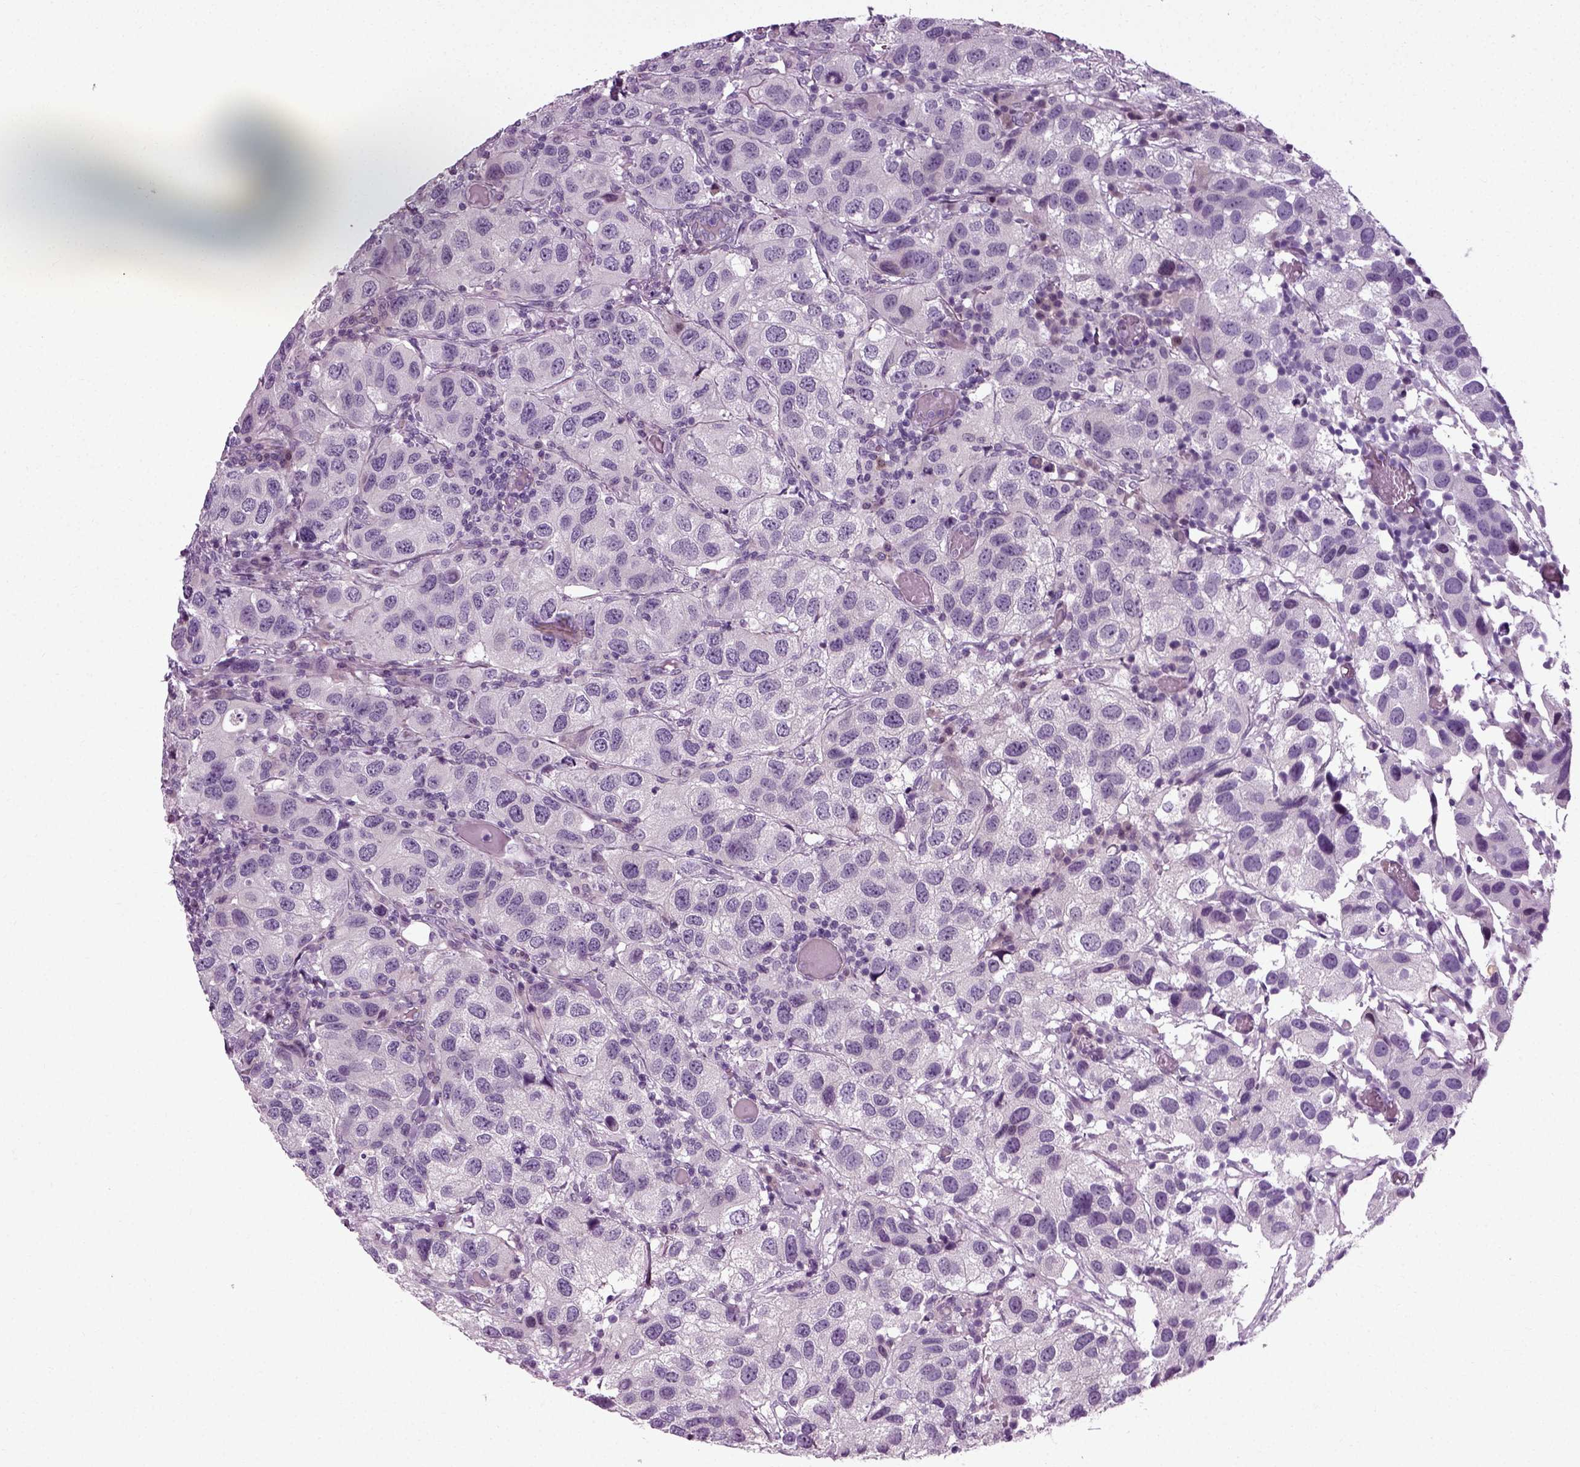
{"staining": {"intensity": "negative", "quantity": "none", "location": "none"}, "tissue": "urothelial cancer", "cell_type": "Tumor cells", "image_type": "cancer", "snomed": [{"axis": "morphology", "description": "Urothelial carcinoma, High grade"}, {"axis": "topography", "description": "Urinary bladder"}], "caption": "Tumor cells are negative for brown protein staining in urothelial carcinoma (high-grade).", "gene": "SCG5", "patient": {"sex": "male", "age": 79}}